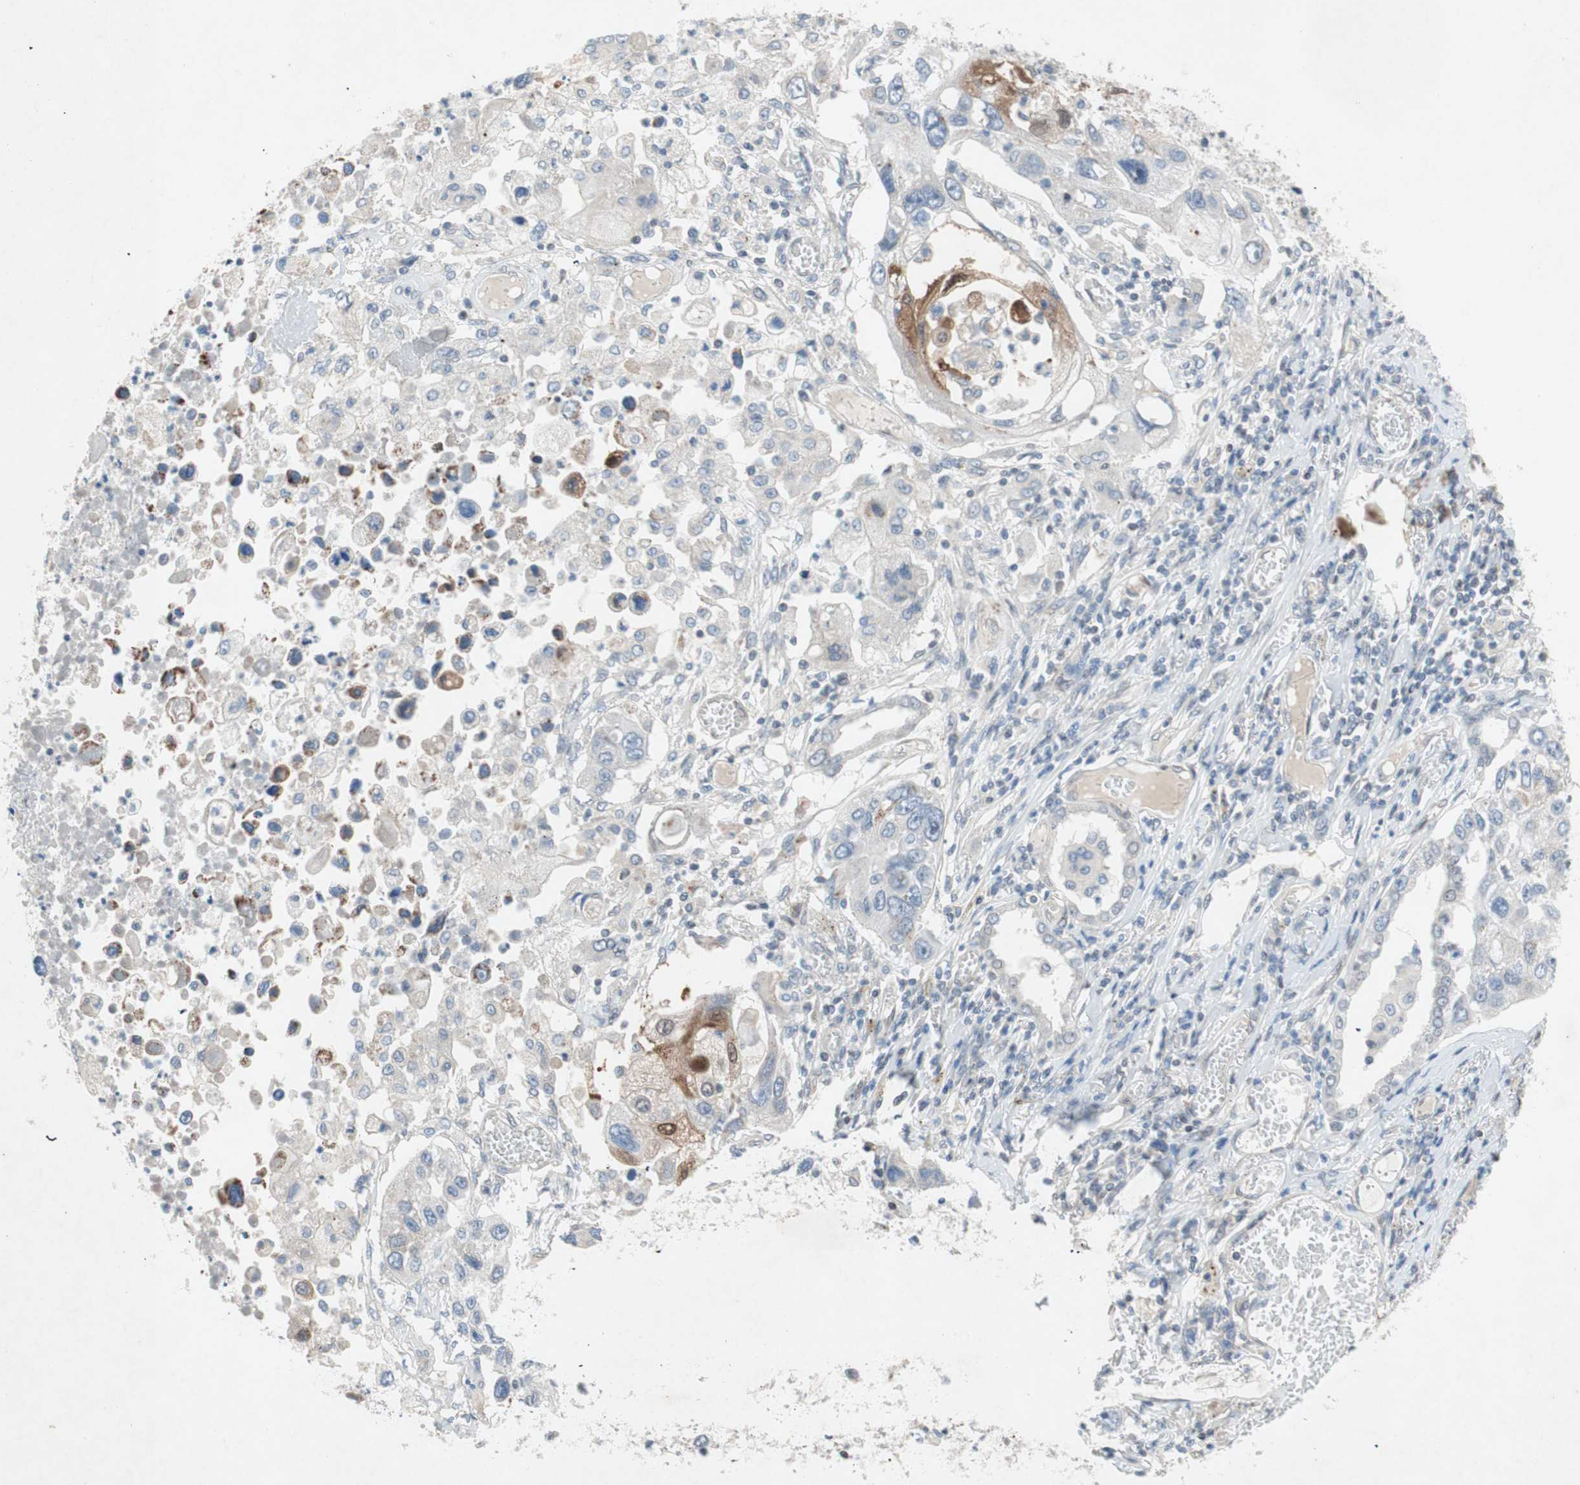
{"staining": {"intensity": "moderate", "quantity": "<25%", "location": "cytoplasmic/membranous"}, "tissue": "lung cancer", "cell_type": "Tumor cells", "image_type": "cancer", "snomed": [{"axis": "morphology", "description": "Squamous cell carcinoma, NOS"}, {"axis": "topography", "description": "Lung"}], "caption": "Approximately <25% of tumor cells in human lung cancer reveal moderate cytoplasmic/membranous protein positivity as visualized by brown immunohistochemical staining.", "gene": "ARNT2", "patient": {"sex": "male", "age": 71}}